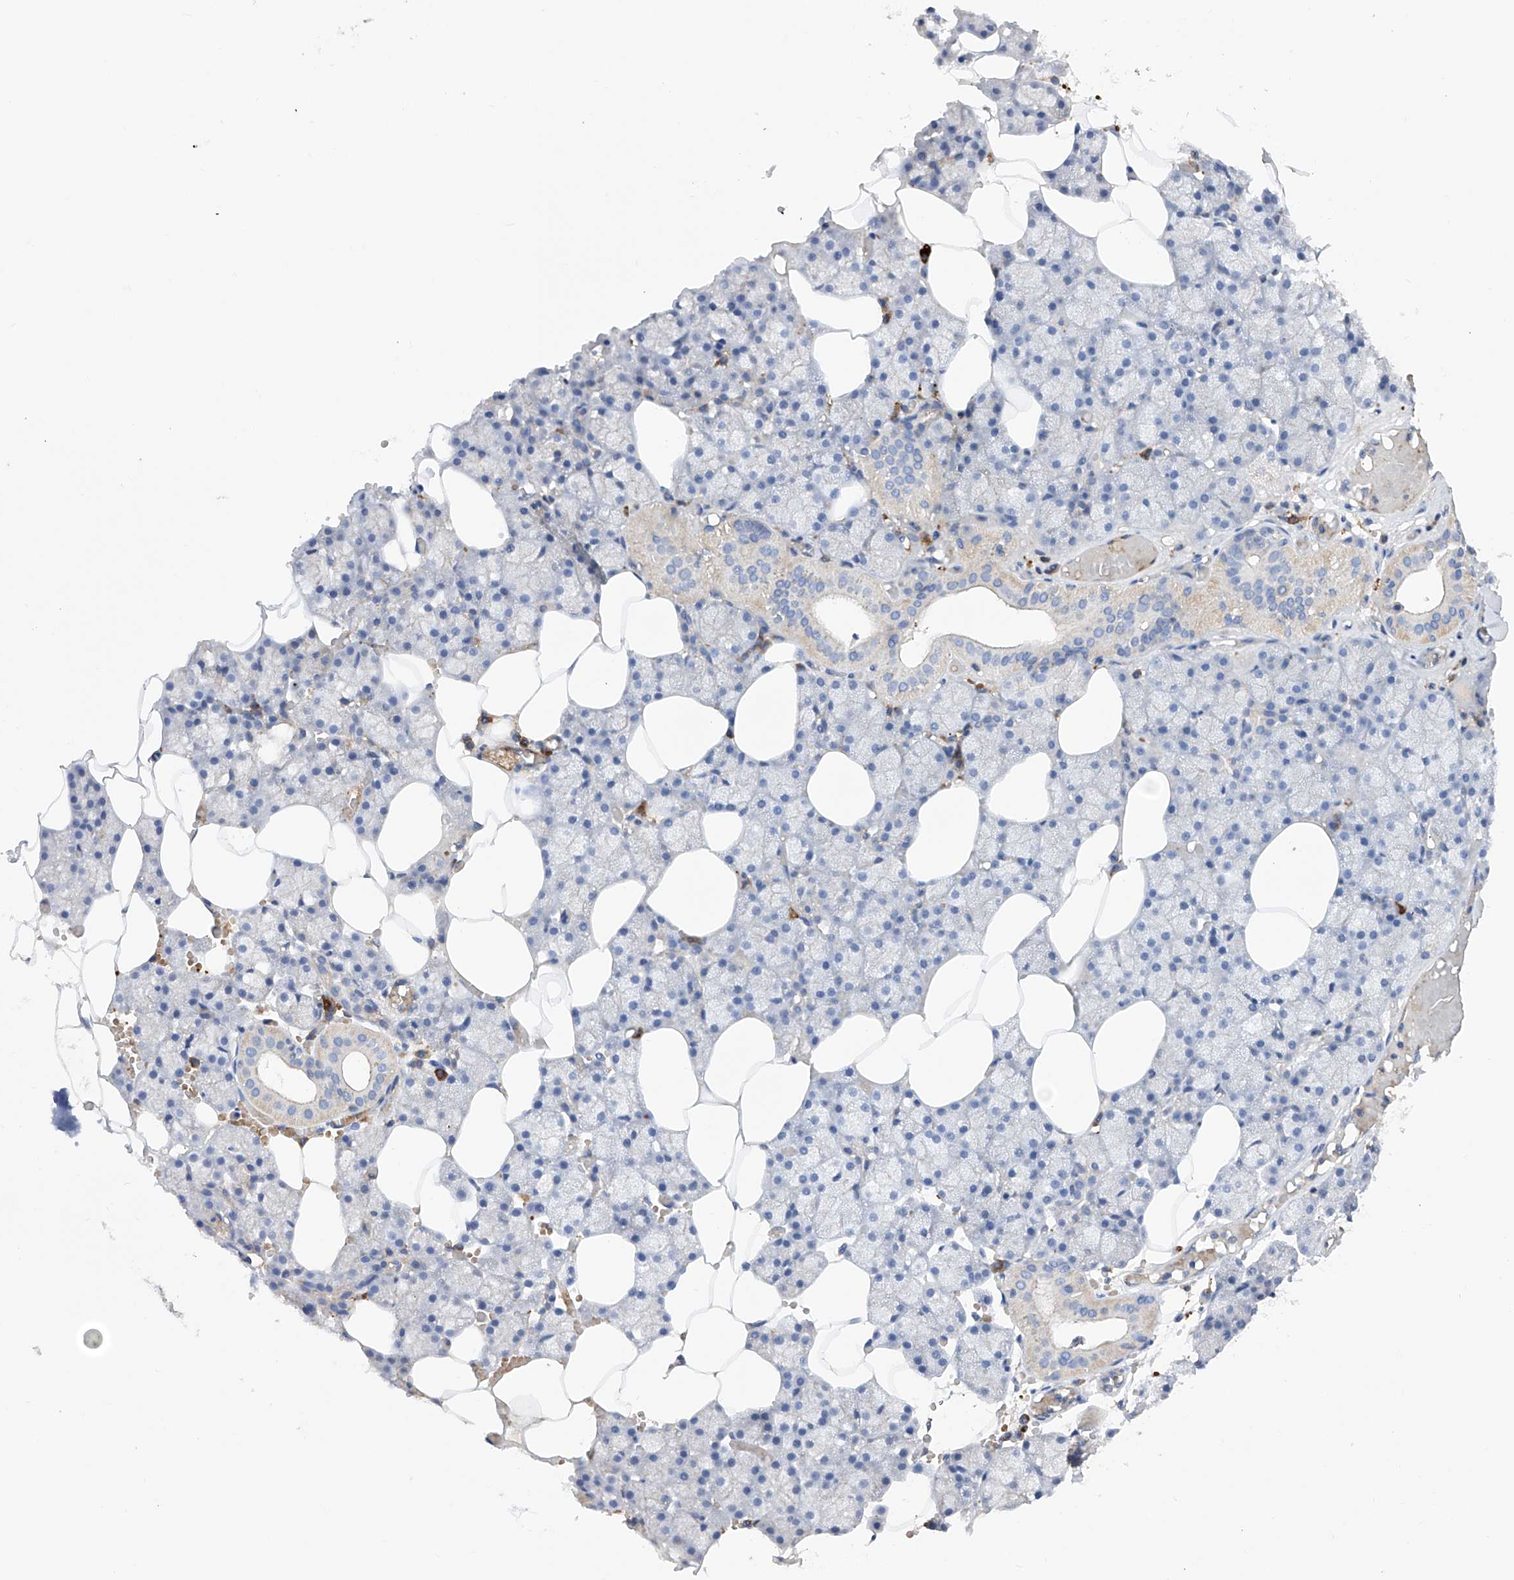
{"staining": {"intensity": "moderate", "quantity": "<25%", "location": "cytoplasmic/membranous"}, "tissue": "salivary gland", "cell_type": "Glandular cells", "image_type": "normal", "snomed": [{"axis": "morphology", "description": "Normal tissue, NOS"}, {"axis": "topography", "description": "Salivary gland"}], "caption": "IHC (DAB (3,3'-diaminobenzidine)) staining of unremarkable human salivary gland shows moderate cytoplasmic/membranous protein positivity in approximately <25% of glandular cells. (DAB (3,3'-diaminobenzidine) IHC with brightfield microscopy, high magnification).", "gene": "NFATC4", "patient": {"sex": "male", "age": 62}}